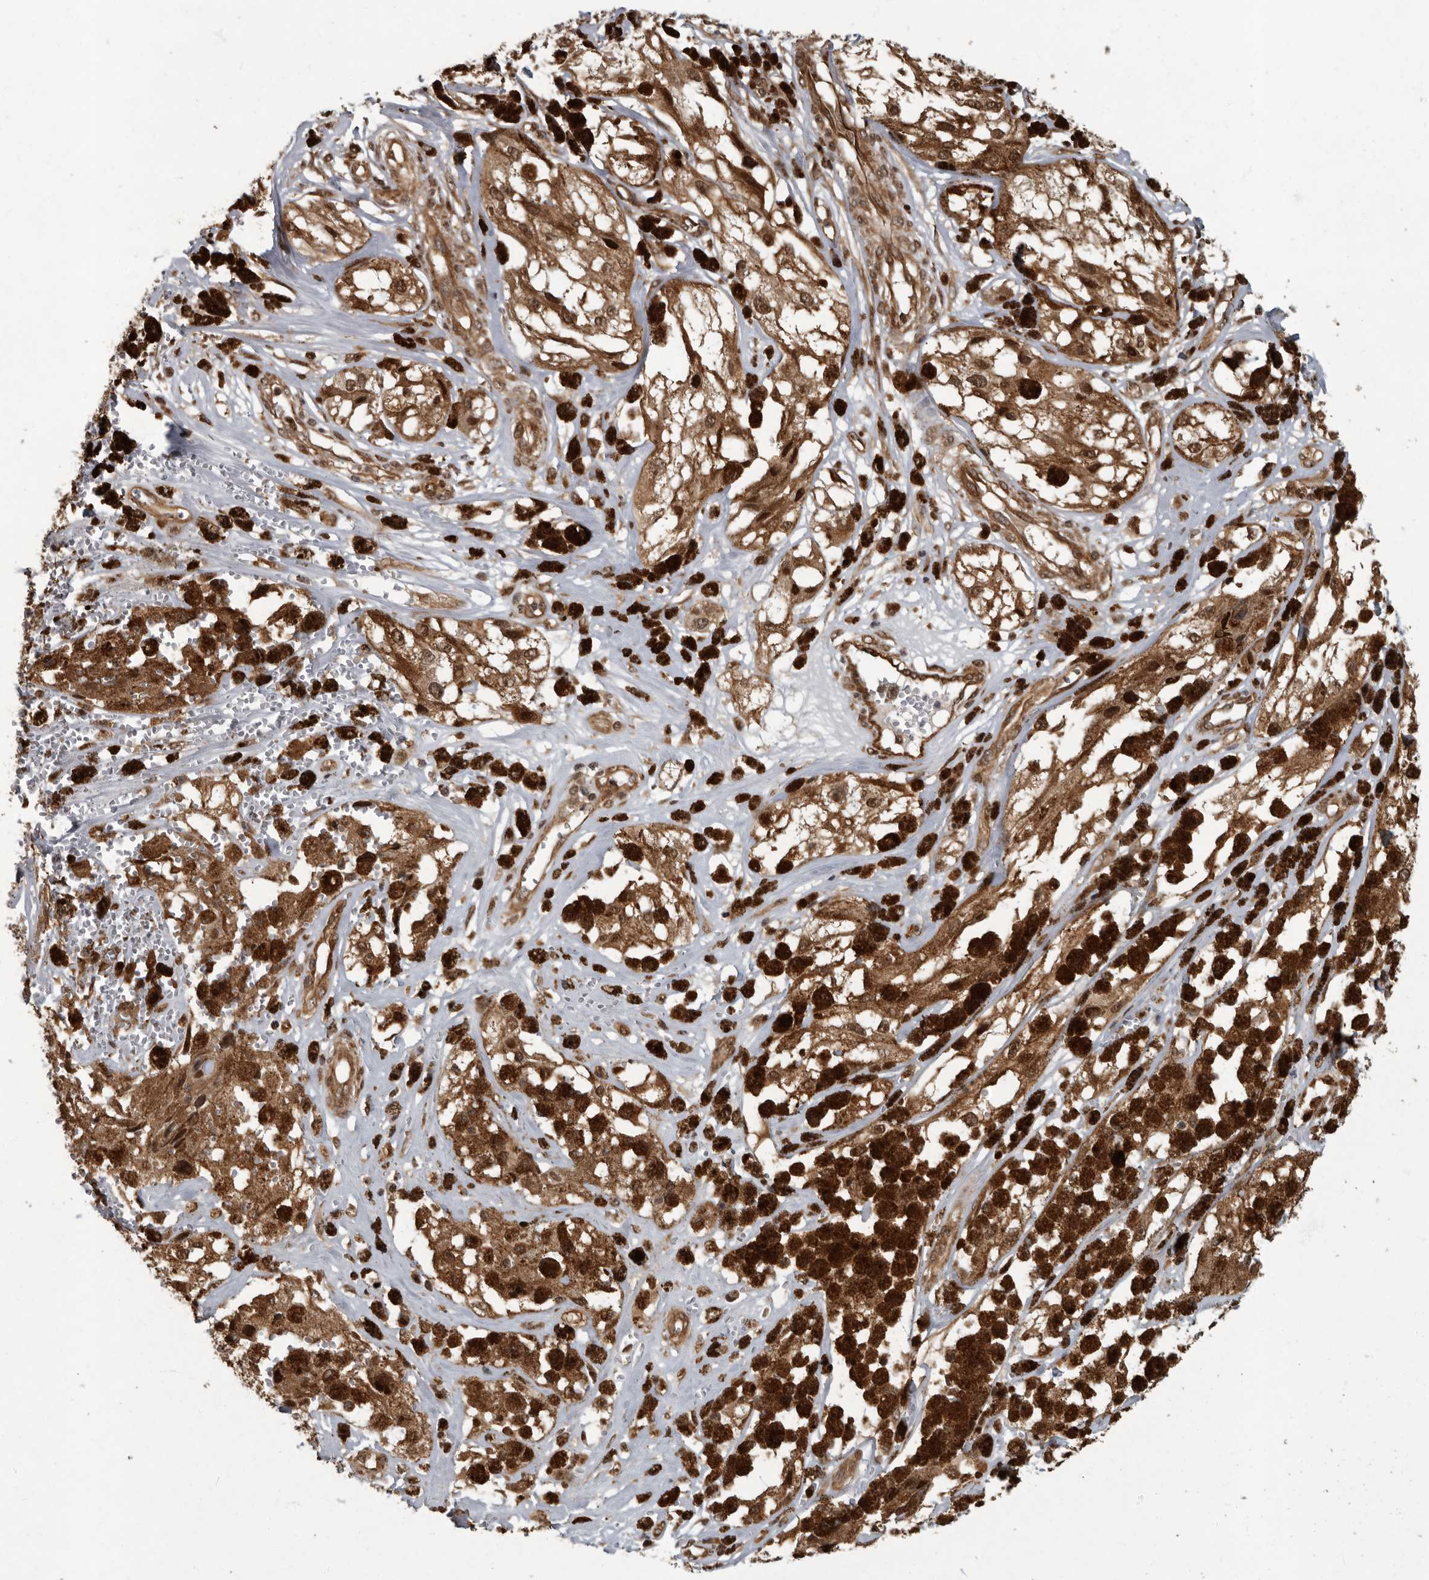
{"staining": {"intensity": "moderate", "quantity": ">75%", "location": "cytoplasmic/membranous,nuclear"}, "tissue": "melanoma", "cell_type": "Tumor cells", "image_type": "cancer", "snomed": [{"axis": "morphology", "description": "Malignant melanoma, NOS"}, {"axis": "topography", "description": "Skin"}], "caption": "A high-resolution image shows IHC staining of malignant melanoma, which reveals moderate cytoplasmic/membranous and nuclear positivity in about >75% of tumor cells.", "gene": "VPS50", "patient": {"sex": "male", "age": 88}}